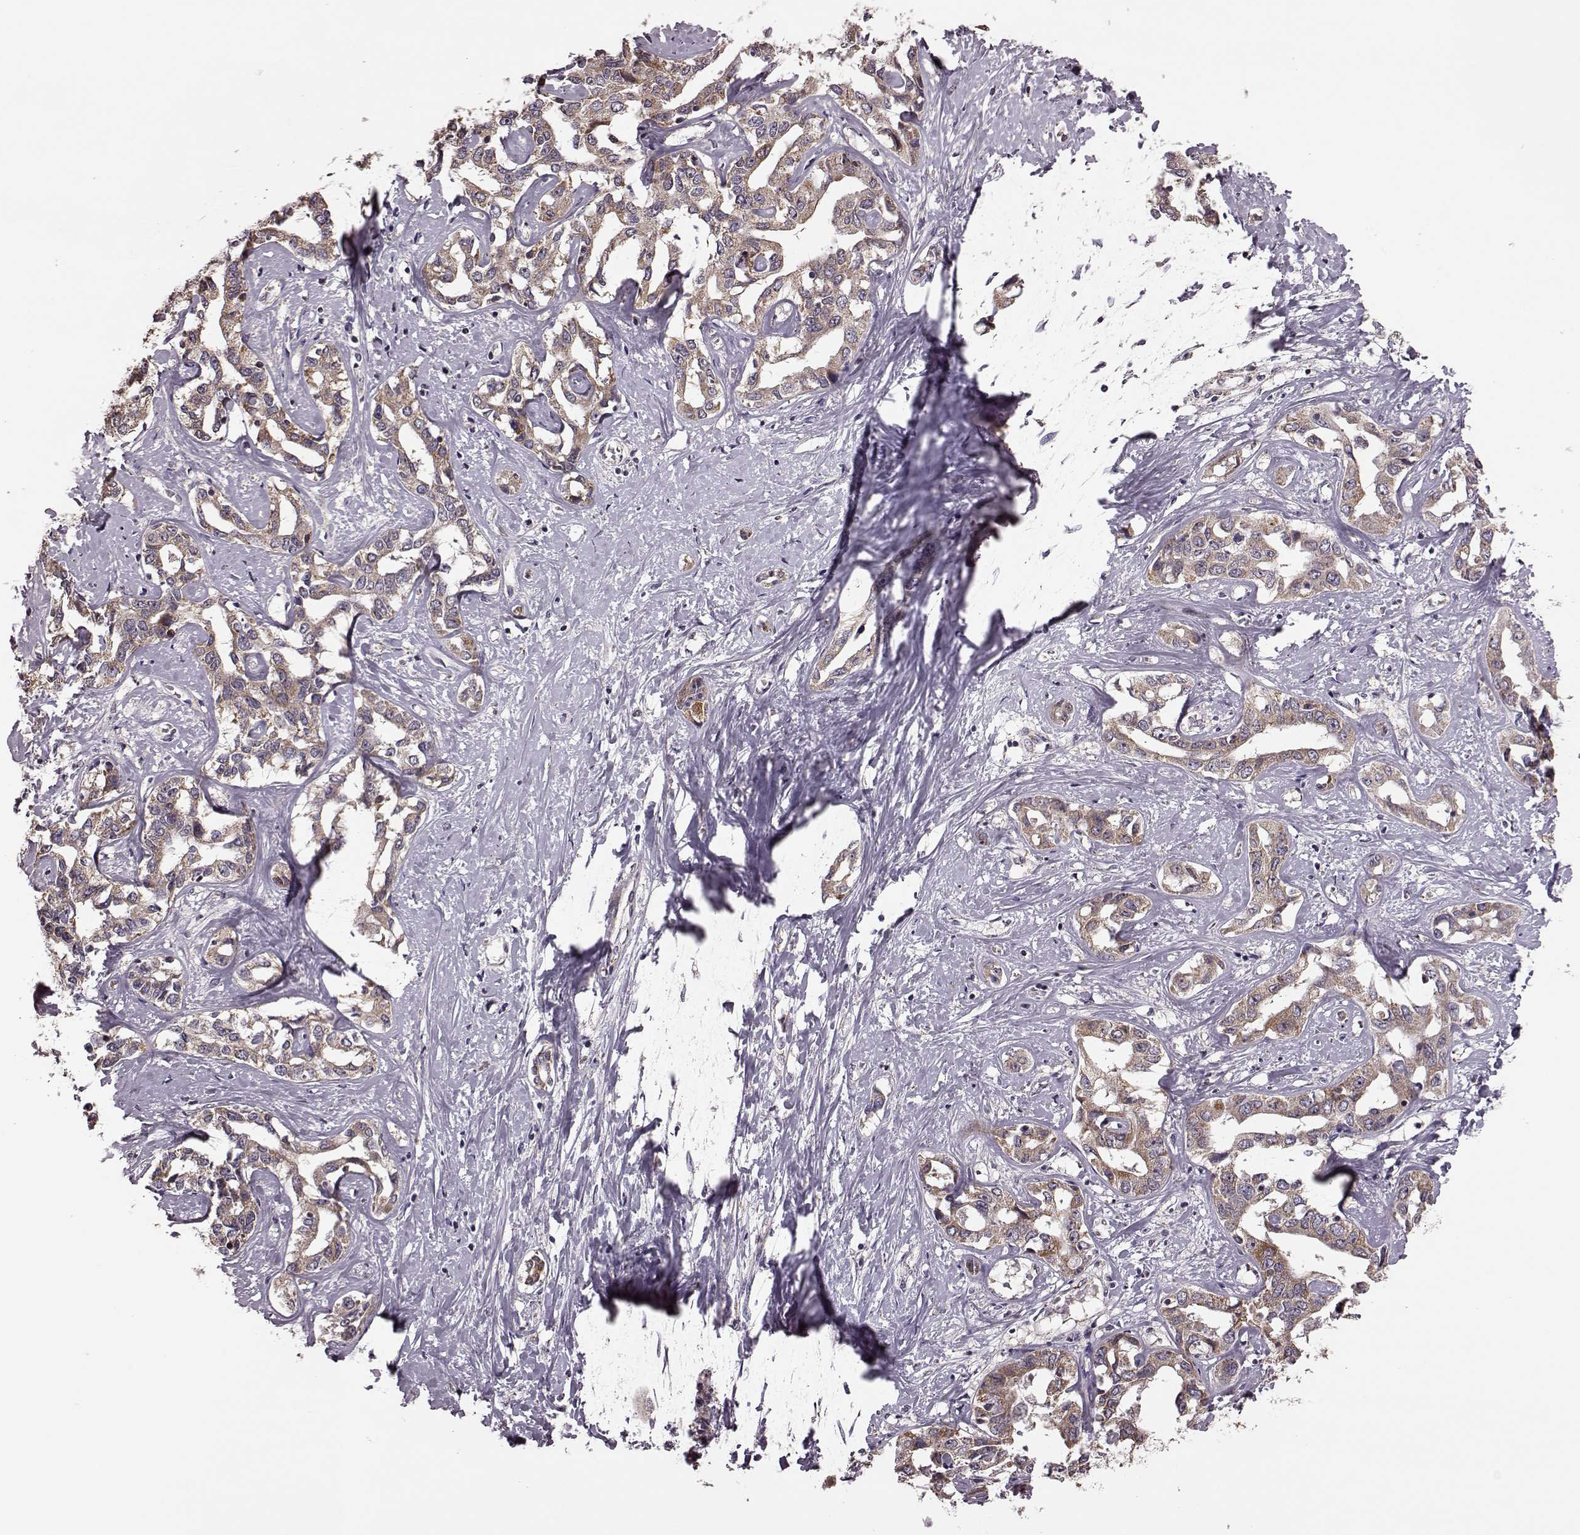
{"staining": {"intensity": "moderate", "quantity": ">75%", "location": "cytoplasmic/membranous"}, "tissue": "liver cancer", "cell_type": "Tumor cells", "image_type": "cancer", "snomed": [{"axis": "morphology", "description": "Cholangiocarcinoma"}, {"axis": "topography", "description": "Liver"}], "caption": "Protein expression analysis of human liver cholangiocarcinoma reveals moderate cytoplasmic/membranous positivity in approximately >75% of tumor cells.", "gene": "PUDP", "patient": {"sex": "male", "age": 59}}